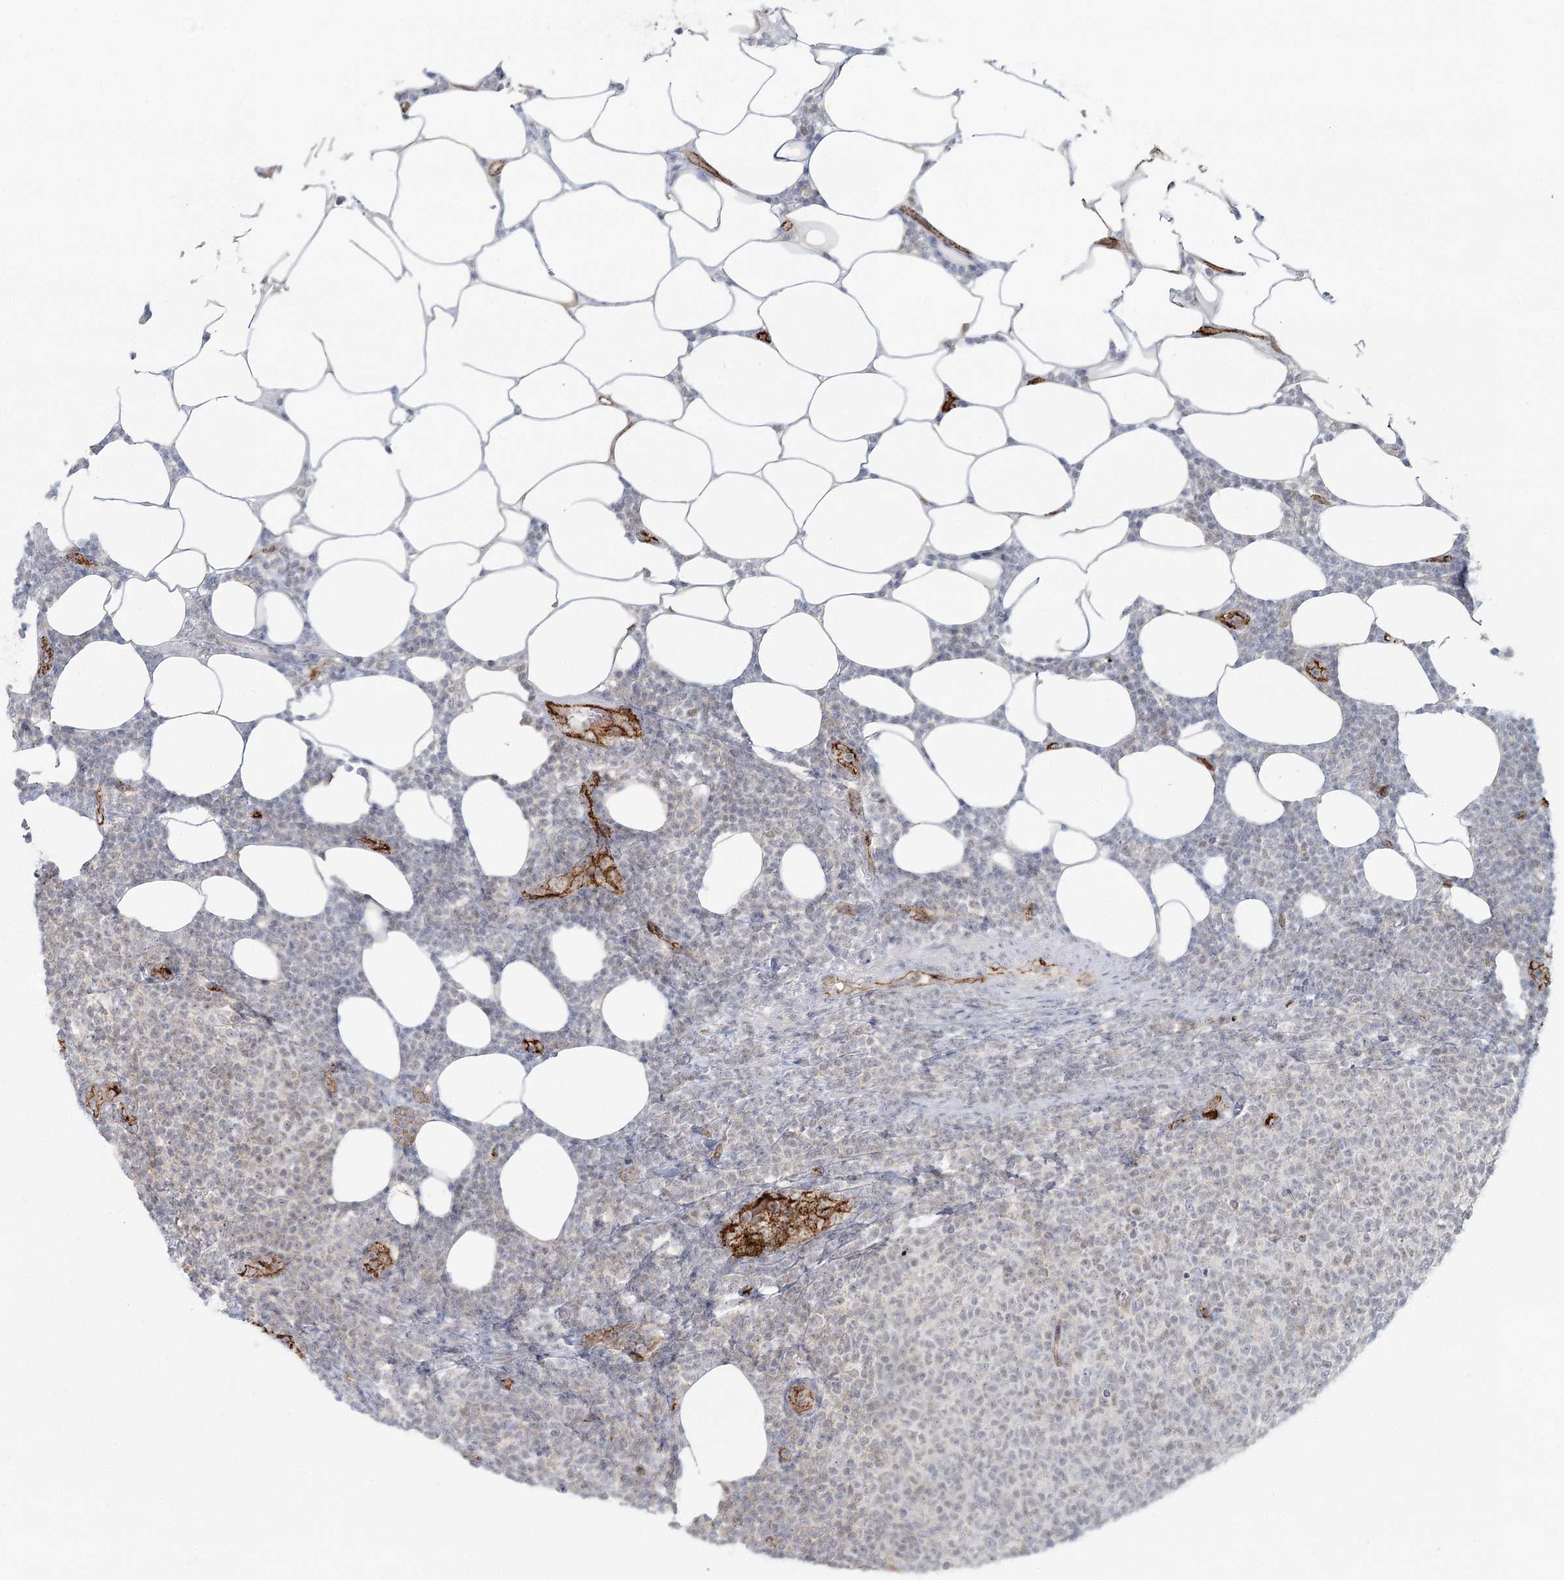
{"staining": {"intensity": "negative", "quantity": "none", "location": "none"}, "tissue": "lymphoma", "cell_type": "Tumor cells", "image_type": "cancer", "snomed": [{"axis": "morphology", "description": "Malignant lymphoma, non-Hodgkin's type, Low grade"}, {"axis": "topography", "description": "Lymph node"}], "caption": "Tumor cells are negative for brown protein staining in low-grade malignant lymphoma, non-Hodgkin's type. Brightfield microscopy of IHC stained with DAB (brown) and hematoxylin (blue), captured at high magnification.", "gene": "KBTBD4", "patient": {"sex": "male", "age": 66}}